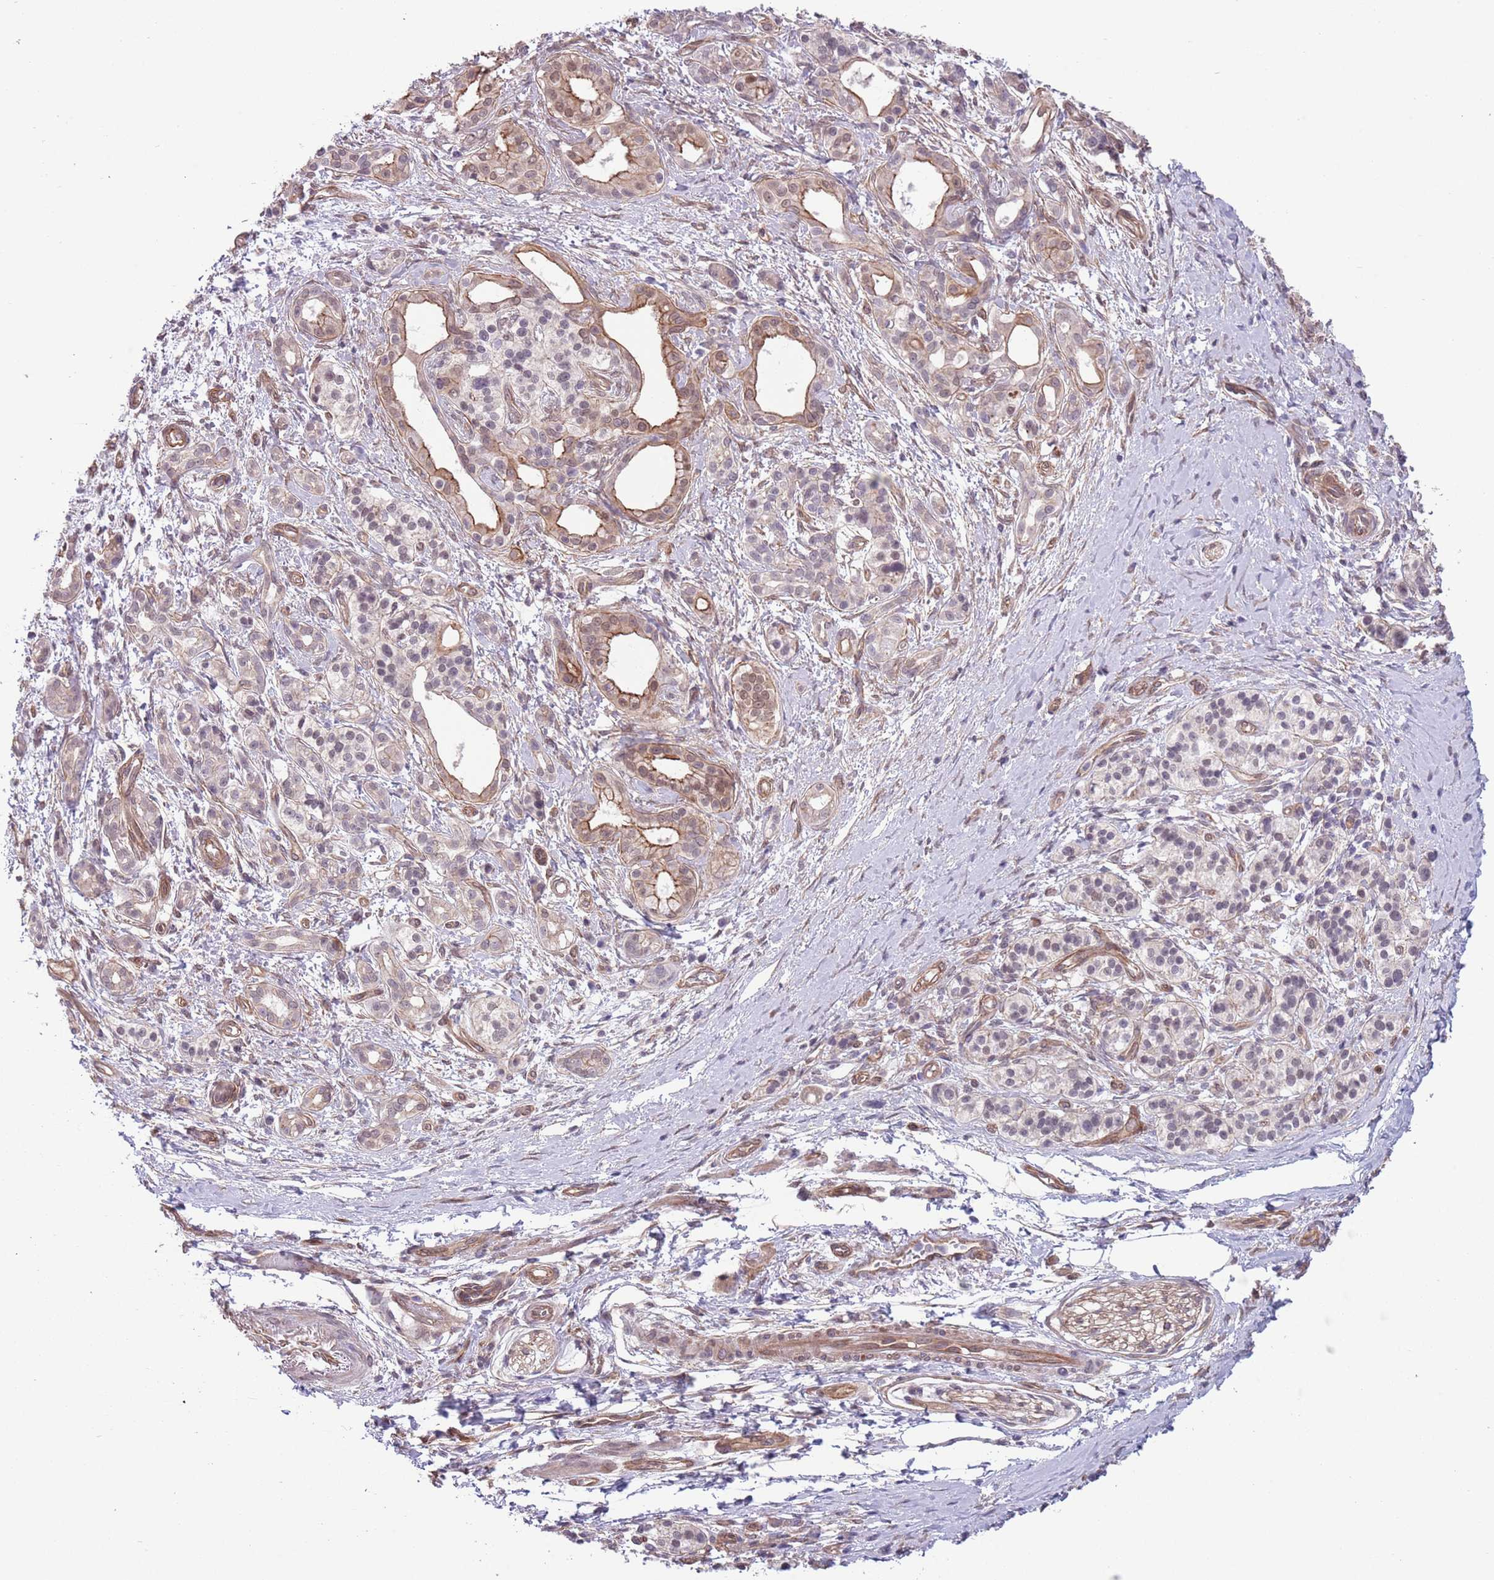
{"staining": {"intensity": "moderate", "quantity": "25%-75%", "location": "cytoplasmic/membranous"}, "tissue": "pancreatic cancer", "cell_type": "Tumor cells", "image_type": "cancer", "snomed": [{"axis": "morphology", "description": "Adenocarcinoma, NOS"}, {"axis": "topography", "description": "Pancreas"}], "caption": "The image demonstrates staining of adenocarcinoma (pancreatic), revealing moderate cytoplasmic/membranous protein positivity (brown color) within tumor cells.", "gene": "CREBZF", "patient": {"sex": "male", "age": 71}}